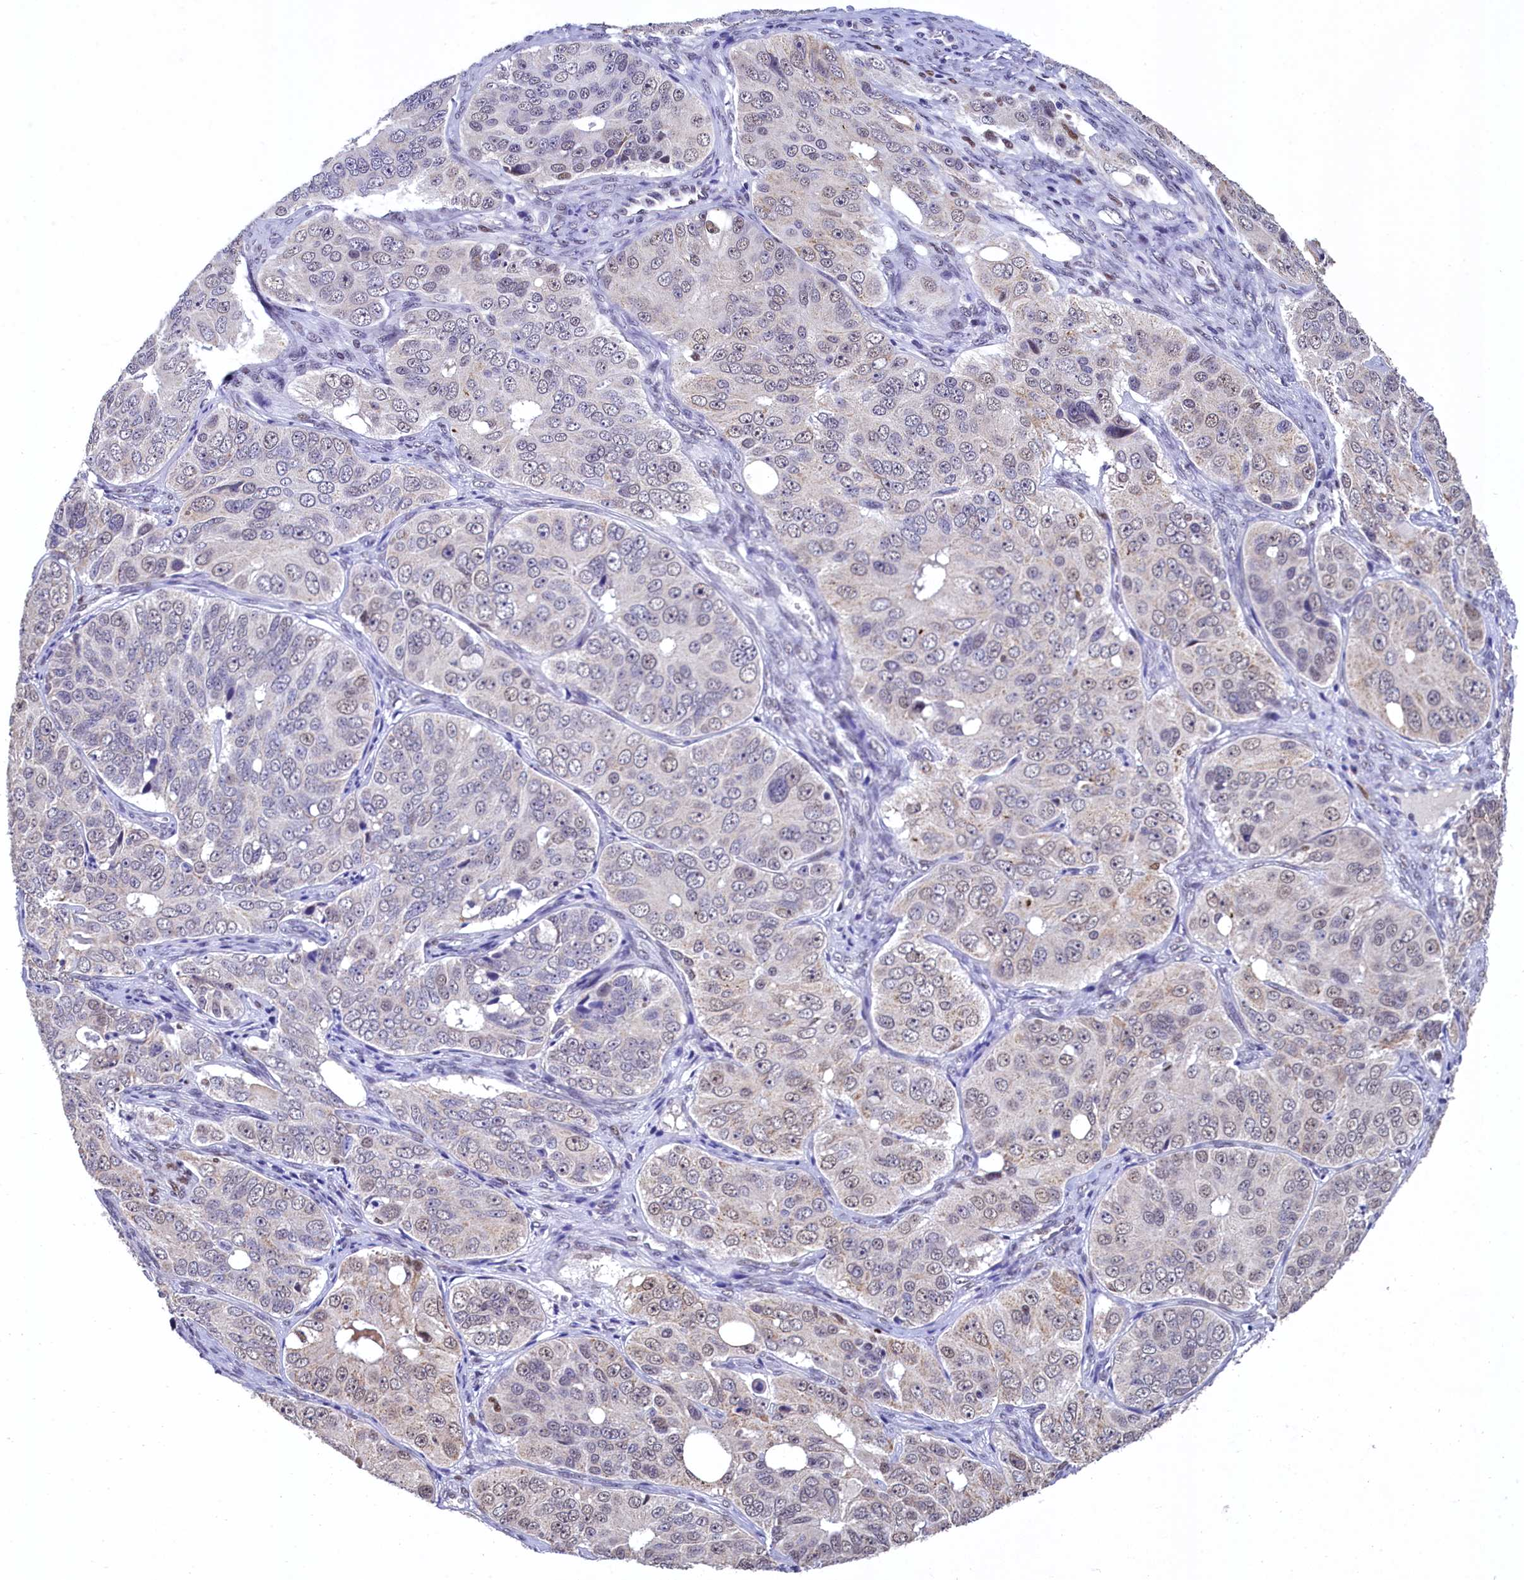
{"staining": {"intensity": "weak", "quantity": "<25%", "location": "nuclear"}, "tissue": "ovarian cancer", "cell_type": "Tumor cells", "image_type": "cancer", "snomed": [{"axis": "morphology", "description": "Carcinoma, endometroid"}, {"axis": "topography", "description": "Ovary"}], "caption": "Human ovarian cancer (endometroid carcinoma) stained for a protein using immunohistochemistry (IHC) reveals no expression in tumor cells.", "gene": "HECTD4", "patient": {"sex": "female", "age": 51}}